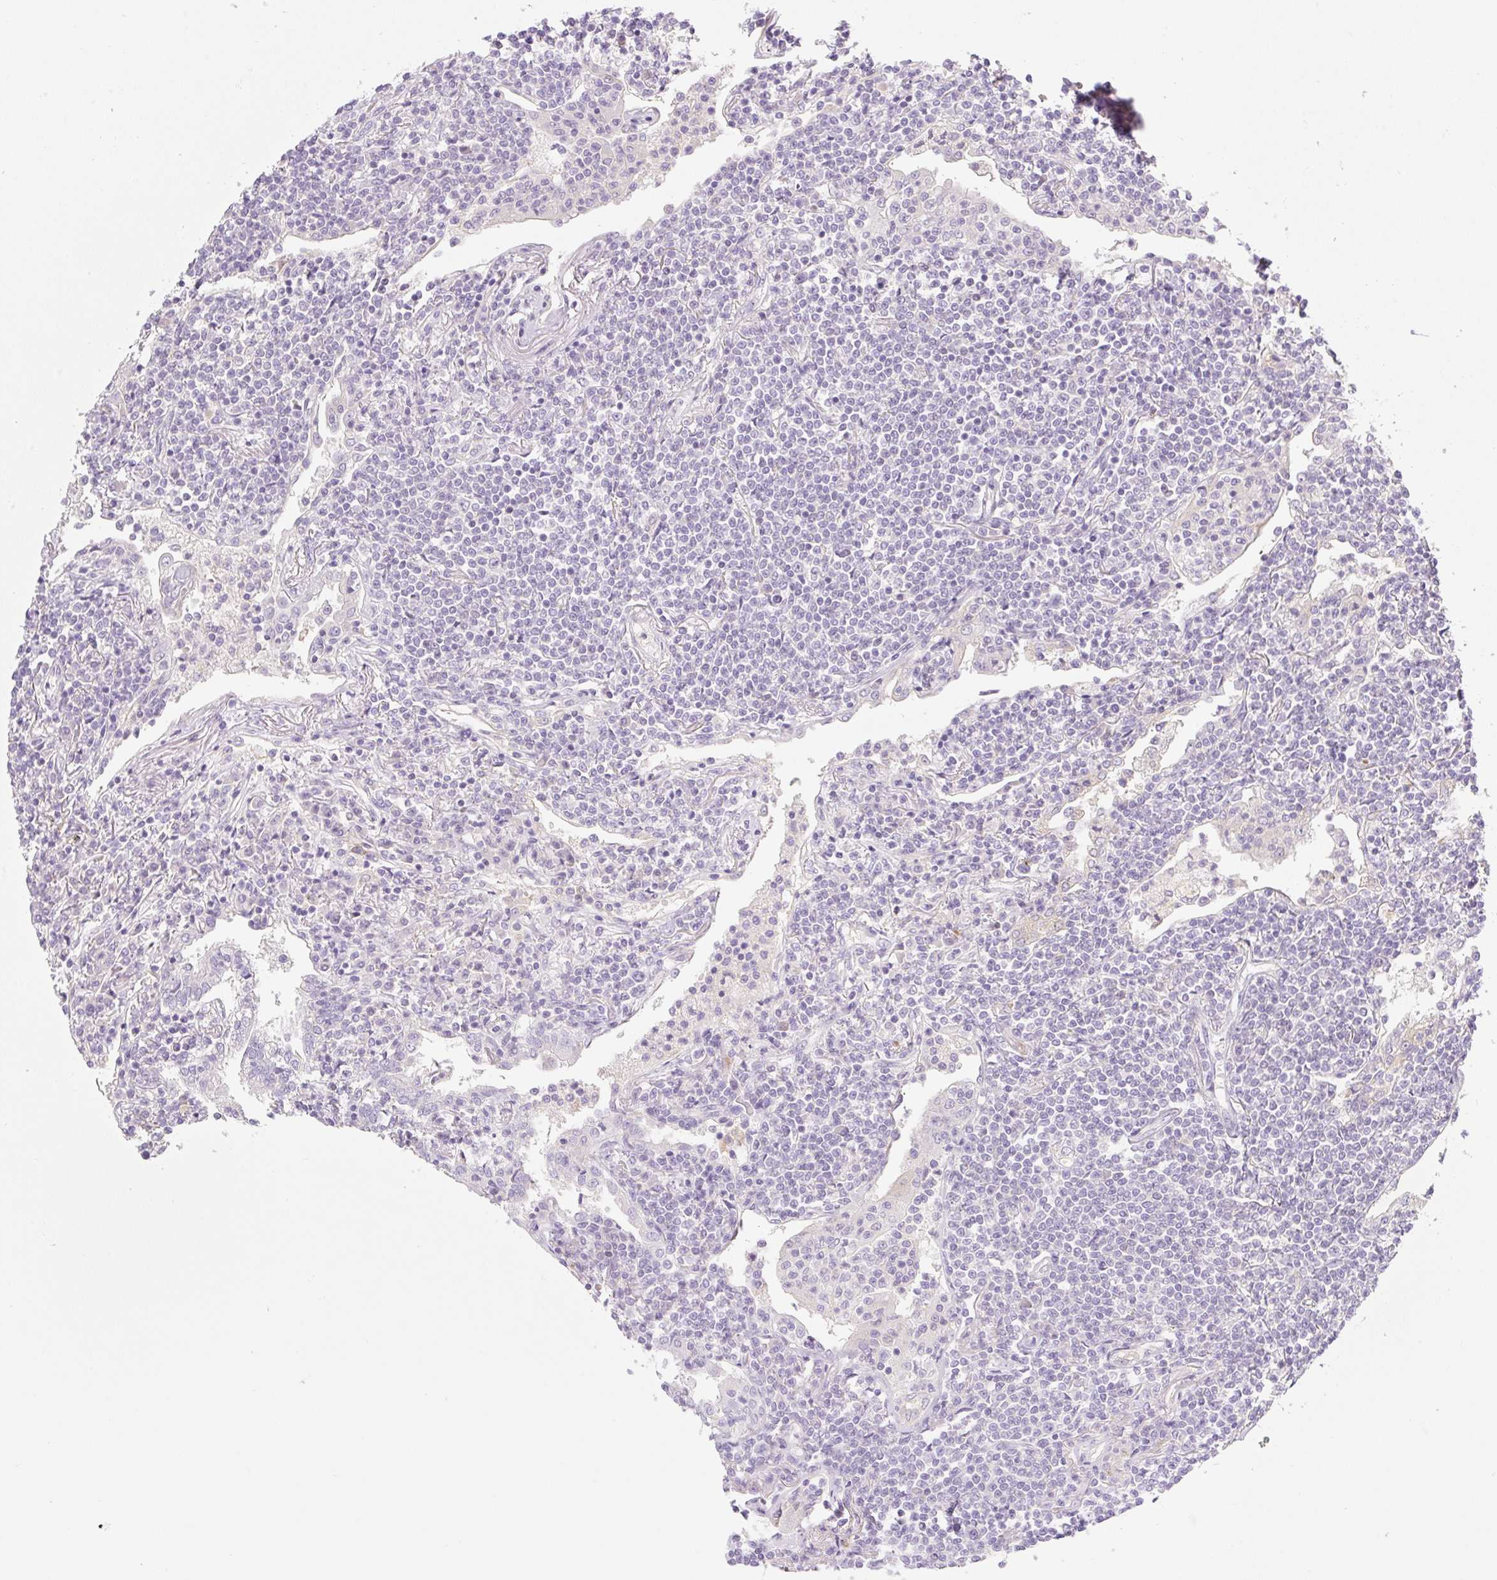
{"staining": {"intensity": "negative", "quantity": "none", "location": "none"}, "tissue": "lymphoma", "cell_type": "Tumor cells", "image_type": "cancer", "snomed": [{"axis": "morphology", "description": "Malignant lymphoma, non-Hodgkin's type, Low grade"}, {"axis": "topography", "description": "Lung"}], "caption": "A micrograph of human lymphoma is negative for staining in tumor cells.", "gene": "MIA2", "patient": {"sex": "female", "age": 71}}